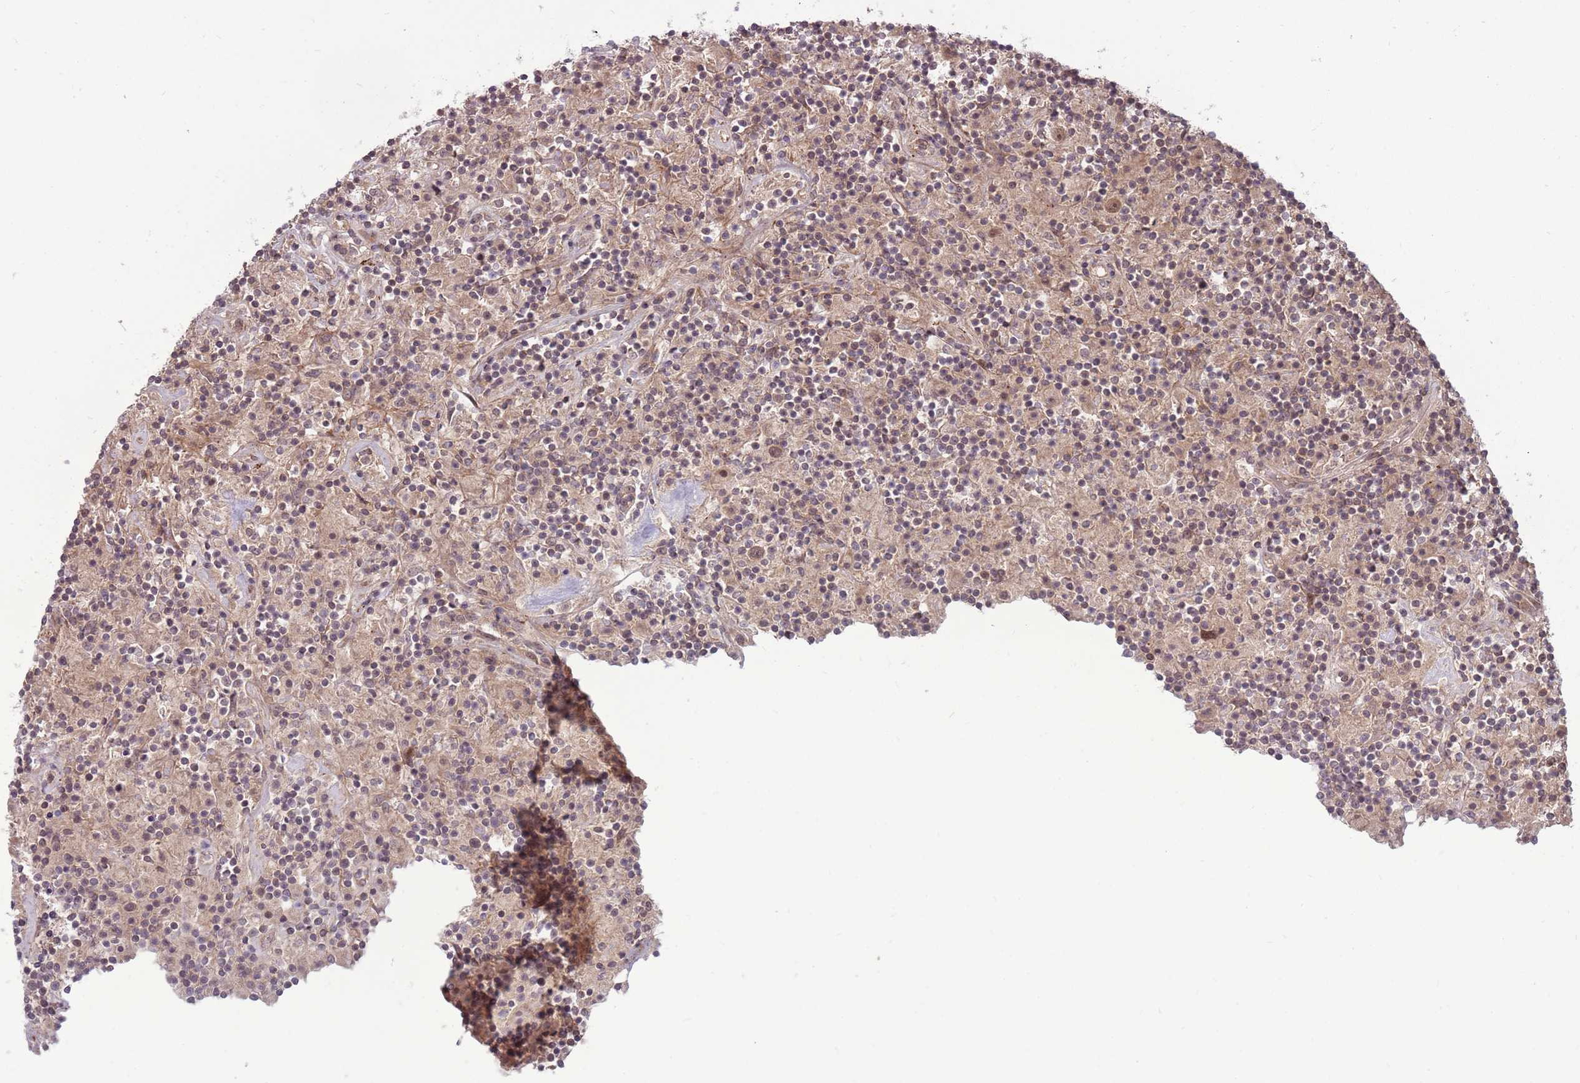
{"staining": {"intensity": "weak", "quantity": "<25%", "location": "cytoplasmic/membranous,nuclear"}, "tissue": "lymphoma", "cell_type": "Tumor cells", "image_type": "cancer", "snomed": [{"axis": "morphology", "description": "Hodgkin's disease, NOS"}, {"axis": "topography", "description": "Lymph node"}], "caption": "Tumor cells show no significant protein staining in Hodgkin's disease. Nuclei are stained in blue.", "gene": "ADAMTS3", "patient": {"sex": "male", "age": 70}}